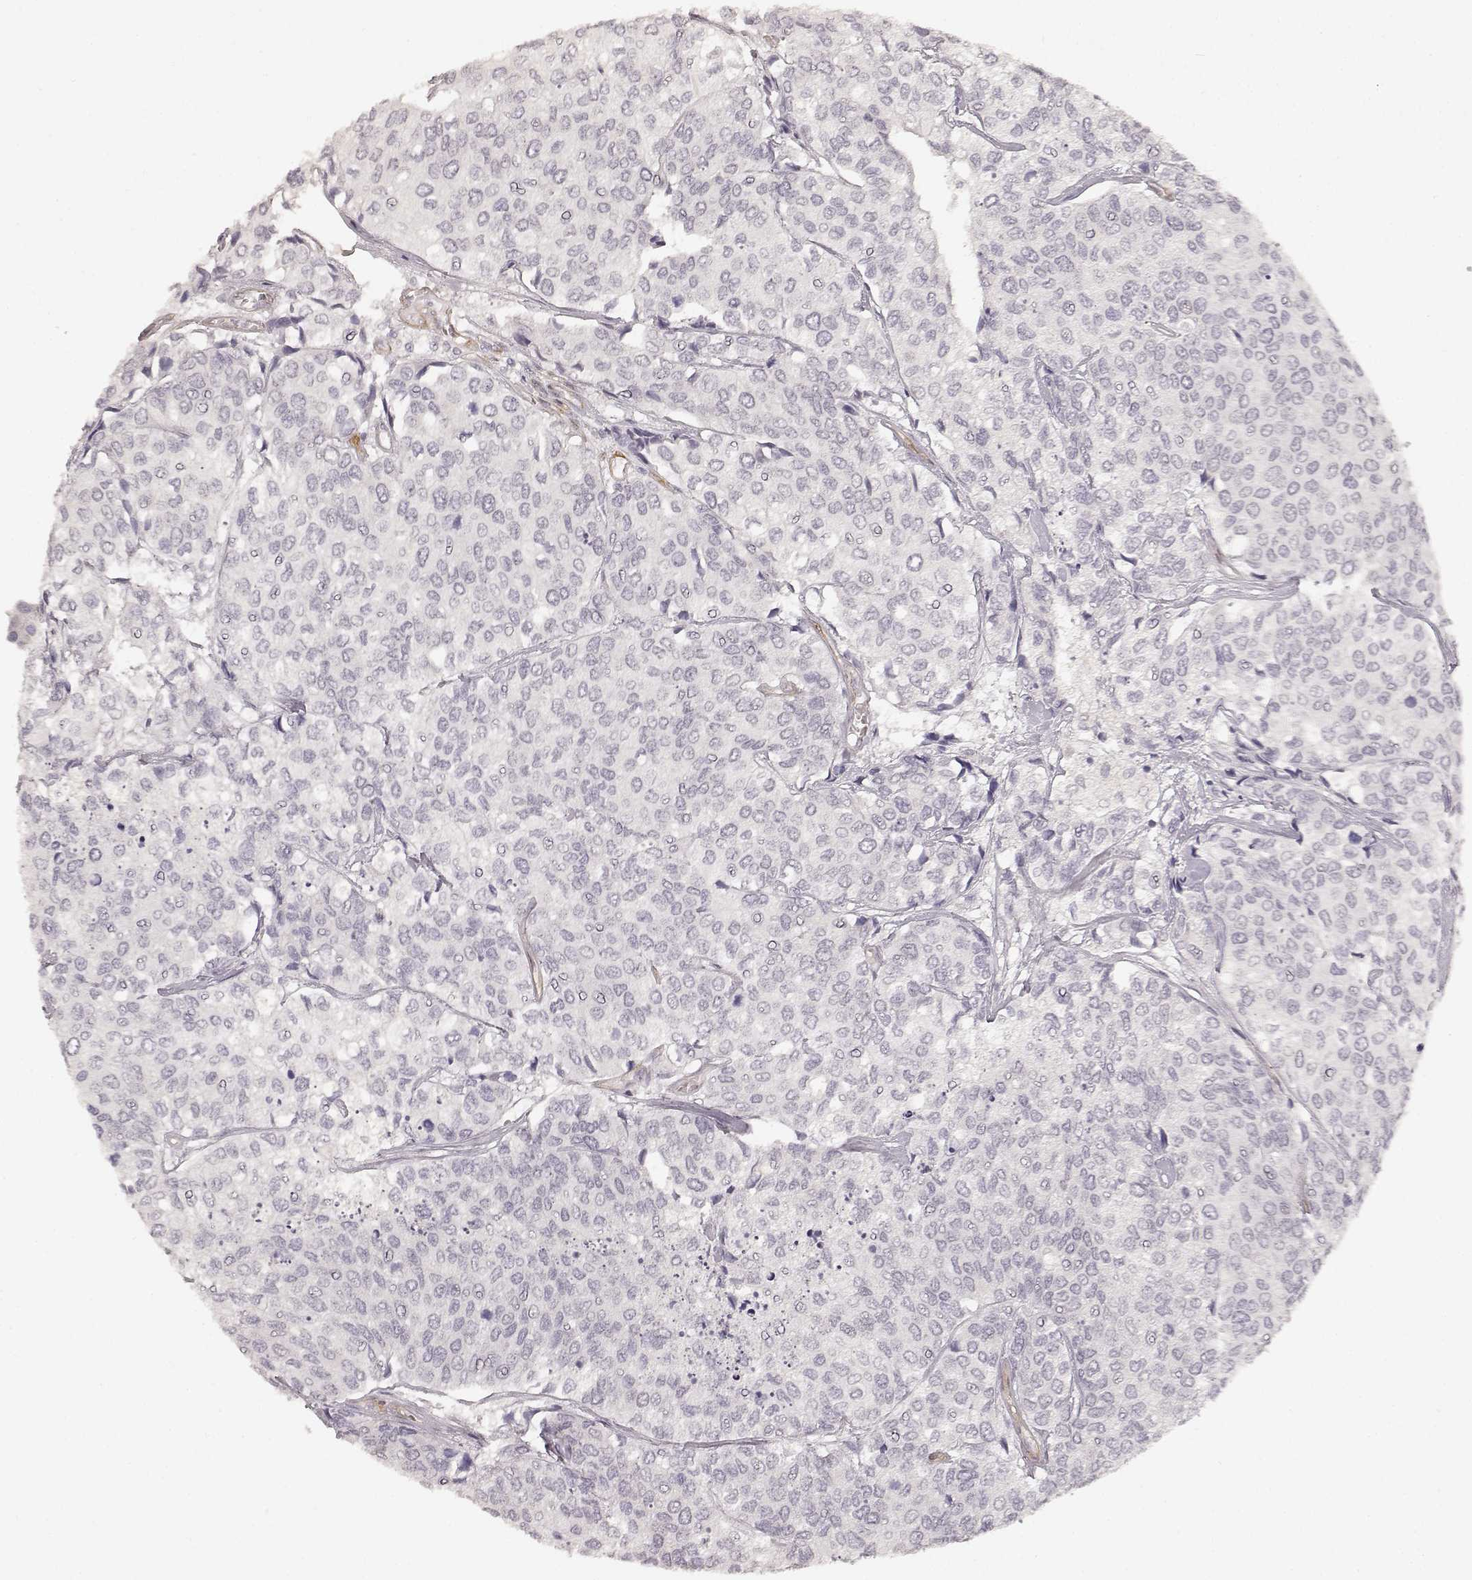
{"staining": {"intensity": "negative", "quantity": "none", "location": "none"}, "tissue": "urothelial cancer", "cell_type": "Tumor cells", "image_type": "cancer", "snomed": [{"axis": "morphology", "description": "Urothelial carcinoma, High grade"}, {"axis": "topography", "description": "Urinary bladder"}], "caption": "Immunohistochemistry (IHC) photomicrograph of neoplastic tissue: human urothelial cancer stained with DAB (3,3'-diaminobenzidine) shows no significant protein staining in tumor cells.", "gene": "LAMA4", "patient": {"sex": "male", "age": 73}}